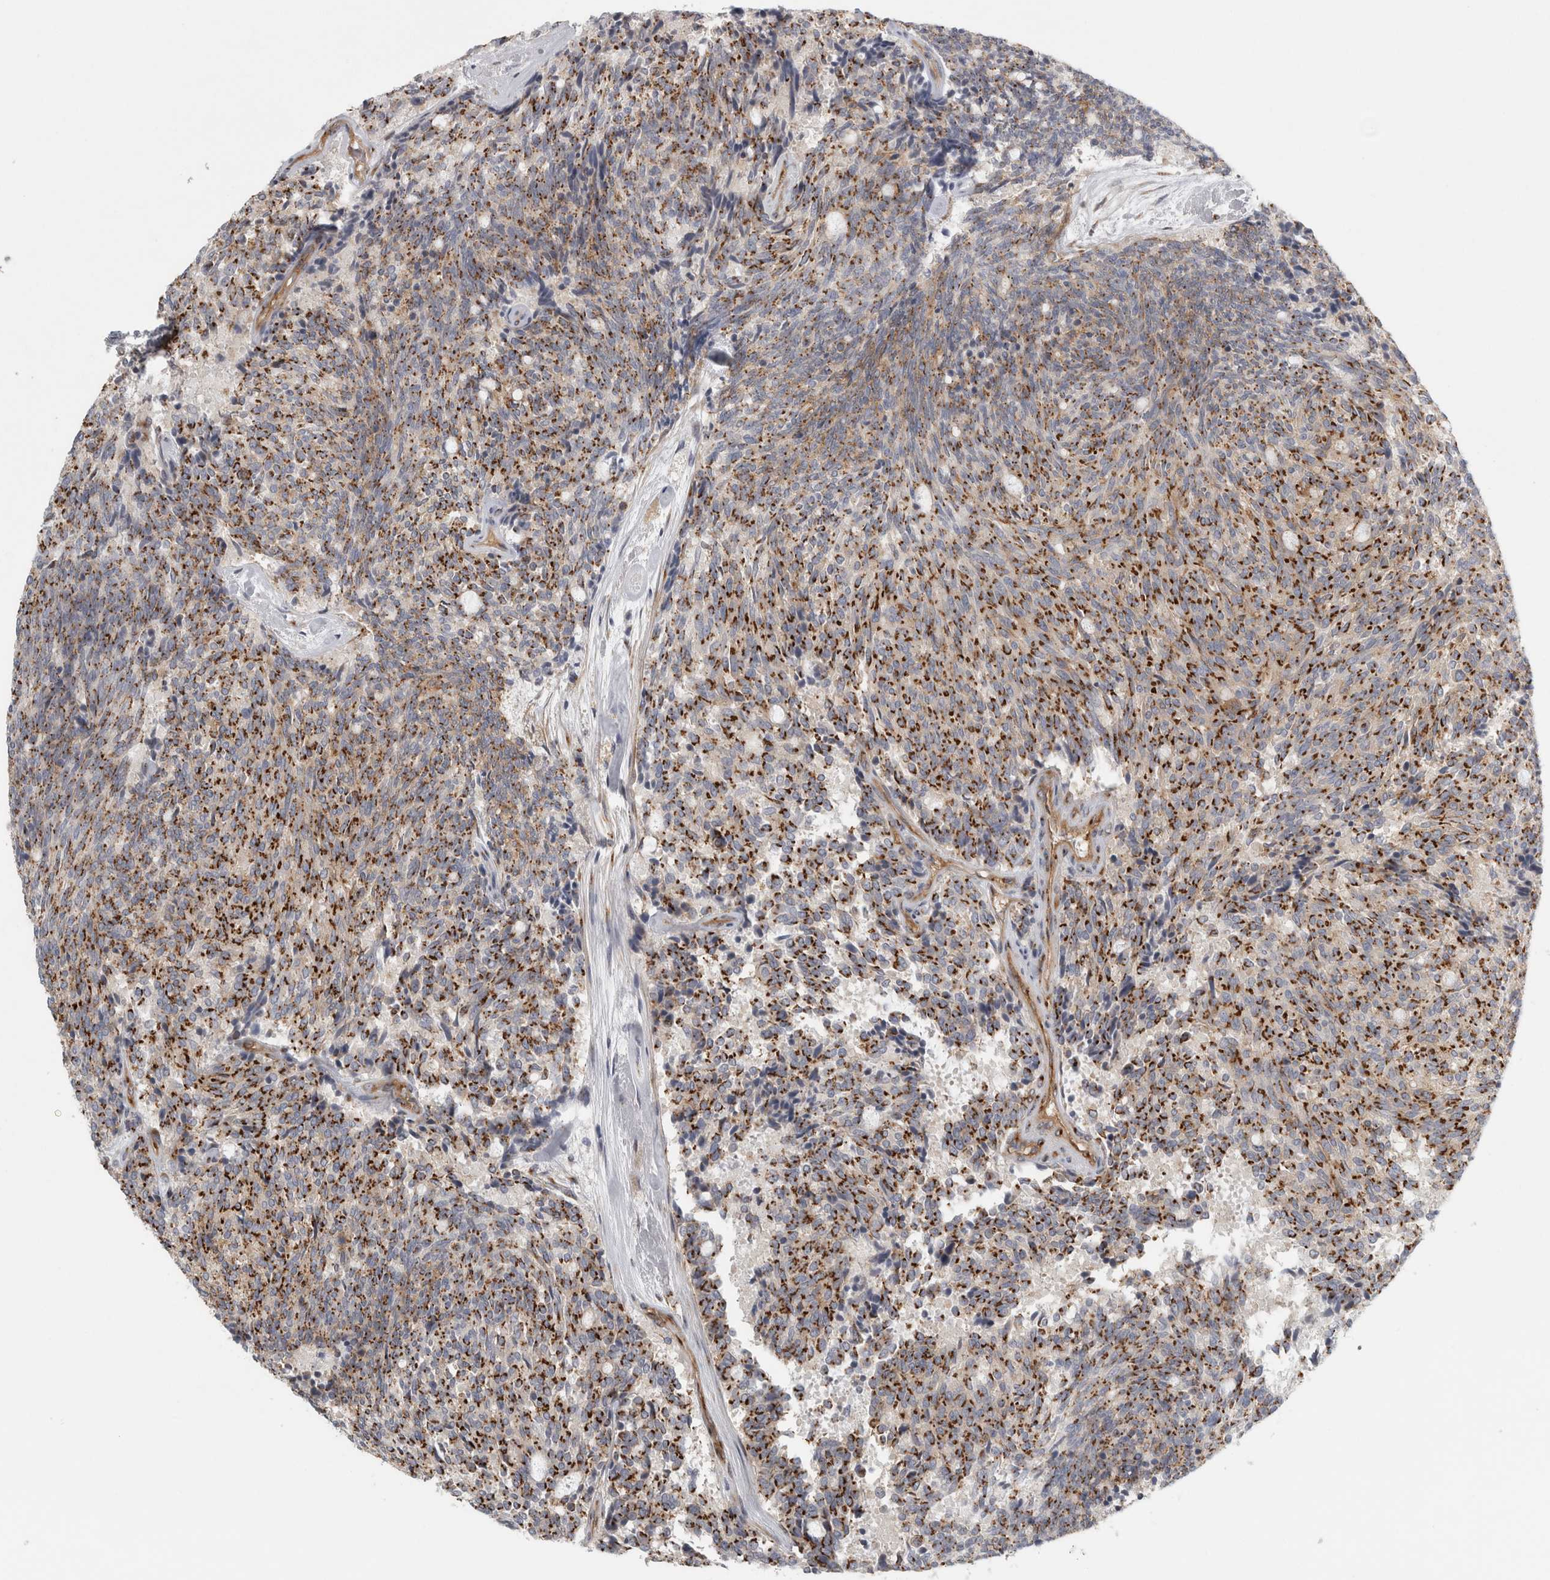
{"staining": {"intensity": "strong", "quantity": ">75%", "location": "cytoplasmic/membranous"}, "tissue": "carcinoid", "cell_type": "Tumor cells", "image_type": "cancer", "snomed": [{"axis": "morphology", "description": "Carcinoid, malignant, NOS"}, {"axis": "topography", "description": "Pancreas"}], "caption": "Immunohistochemical staining of human carcinoid (malignant) demonstrates high levels of strong cytoplasmic/membranous protein staining in about >75% of tumor cells.", "gene": "PEX6", "patient": {"sex": "female", "age": 54}}